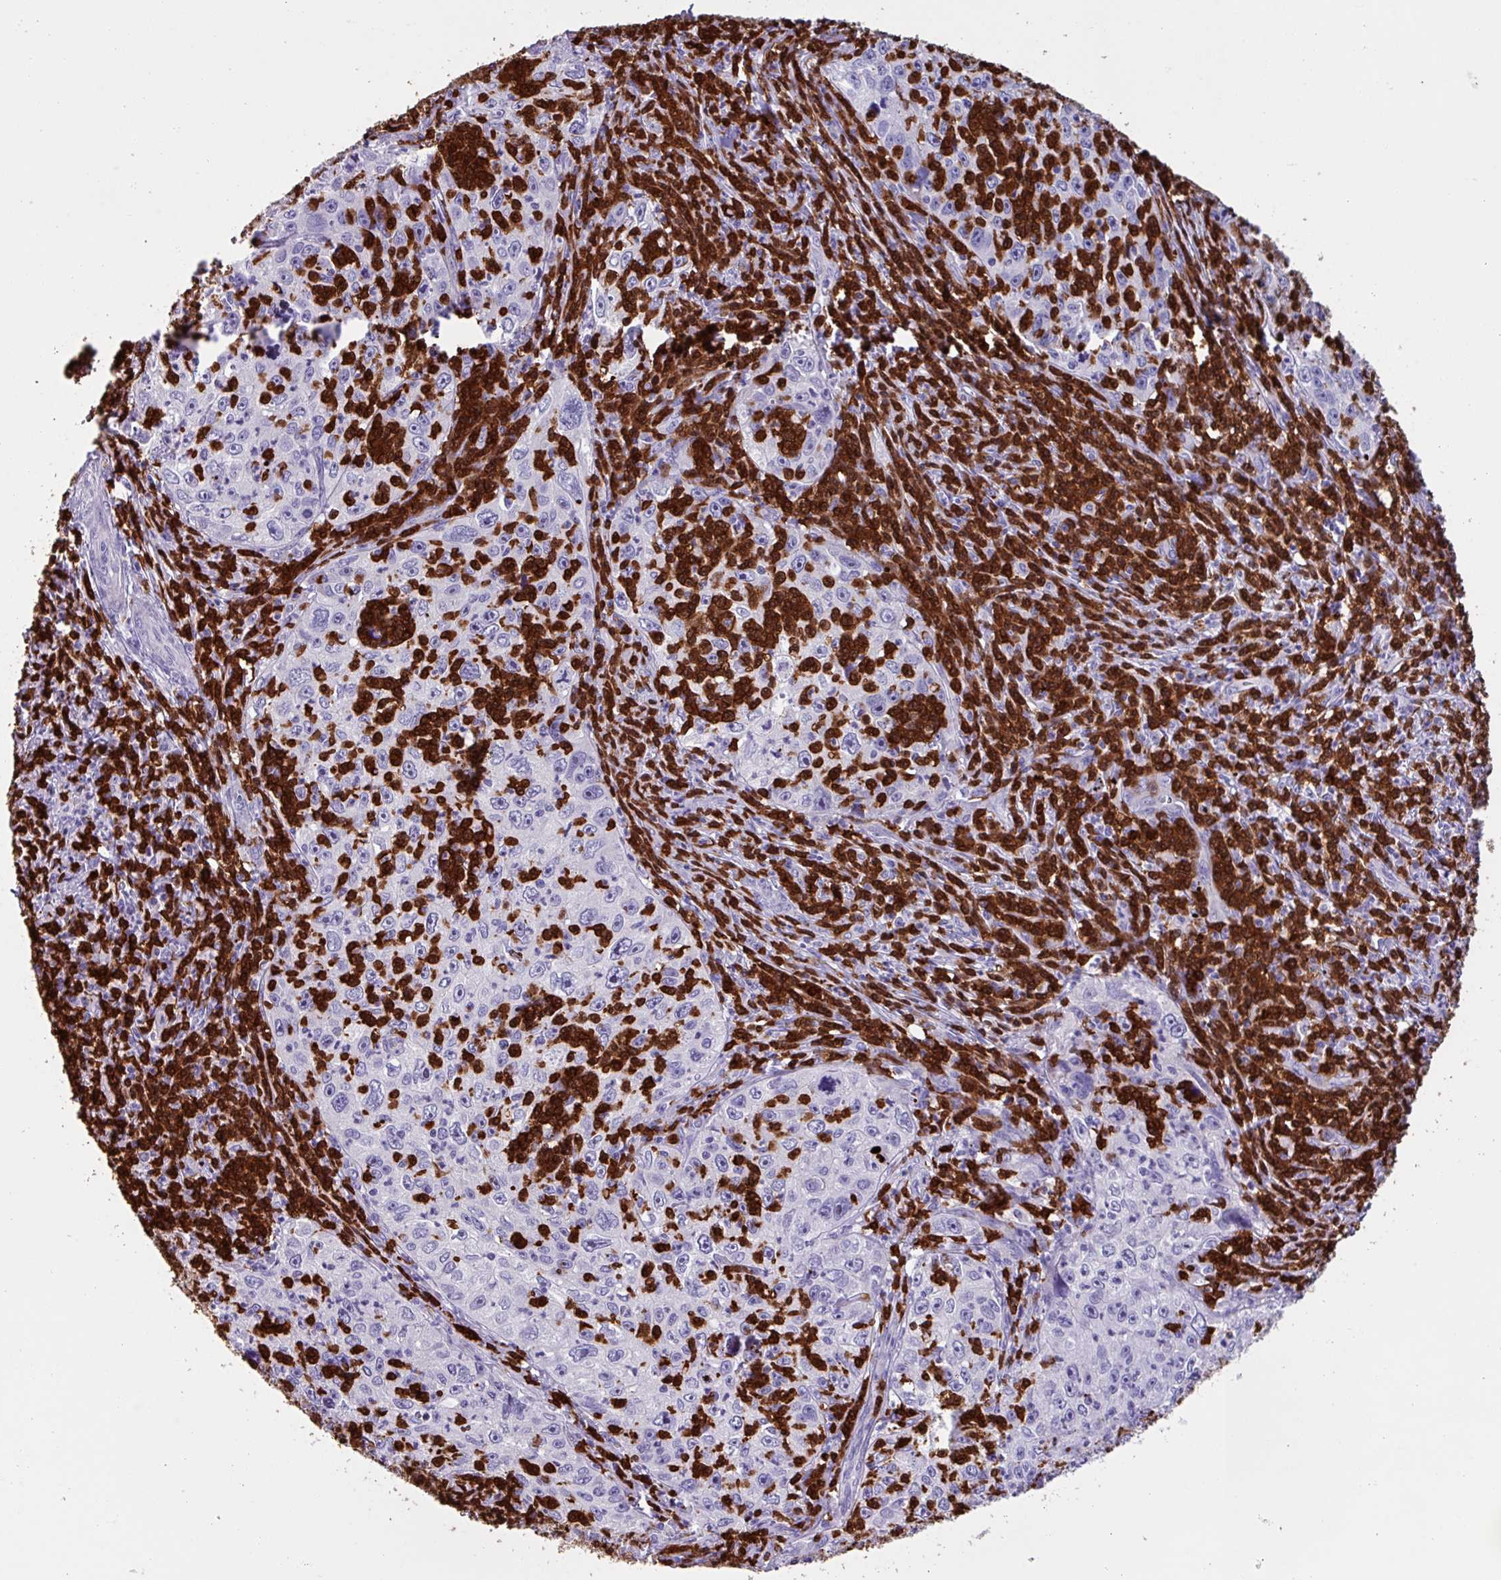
{"staining": {"intensity": "negative", "quantity": "none", "location": "none"}, "tissue": "cervical cancer", "cell_type": "Tumor cells", "image_type": "cancer", "snomed": [{"axis": "morphology", "description": "Squamous cell carcinoma, NOS"}, {"axis": "topography", "description": "Cervix"}], "caption": "A photomicrograph of squamous cell carcinoma (cervical) stained for a protein shows no brown staining in tumor cells. (Brightfield microscopy of DAB immunohistochemistry at high magnification).", "gene": "MRM2", "patient": {"sex": "female", "age": 30}}